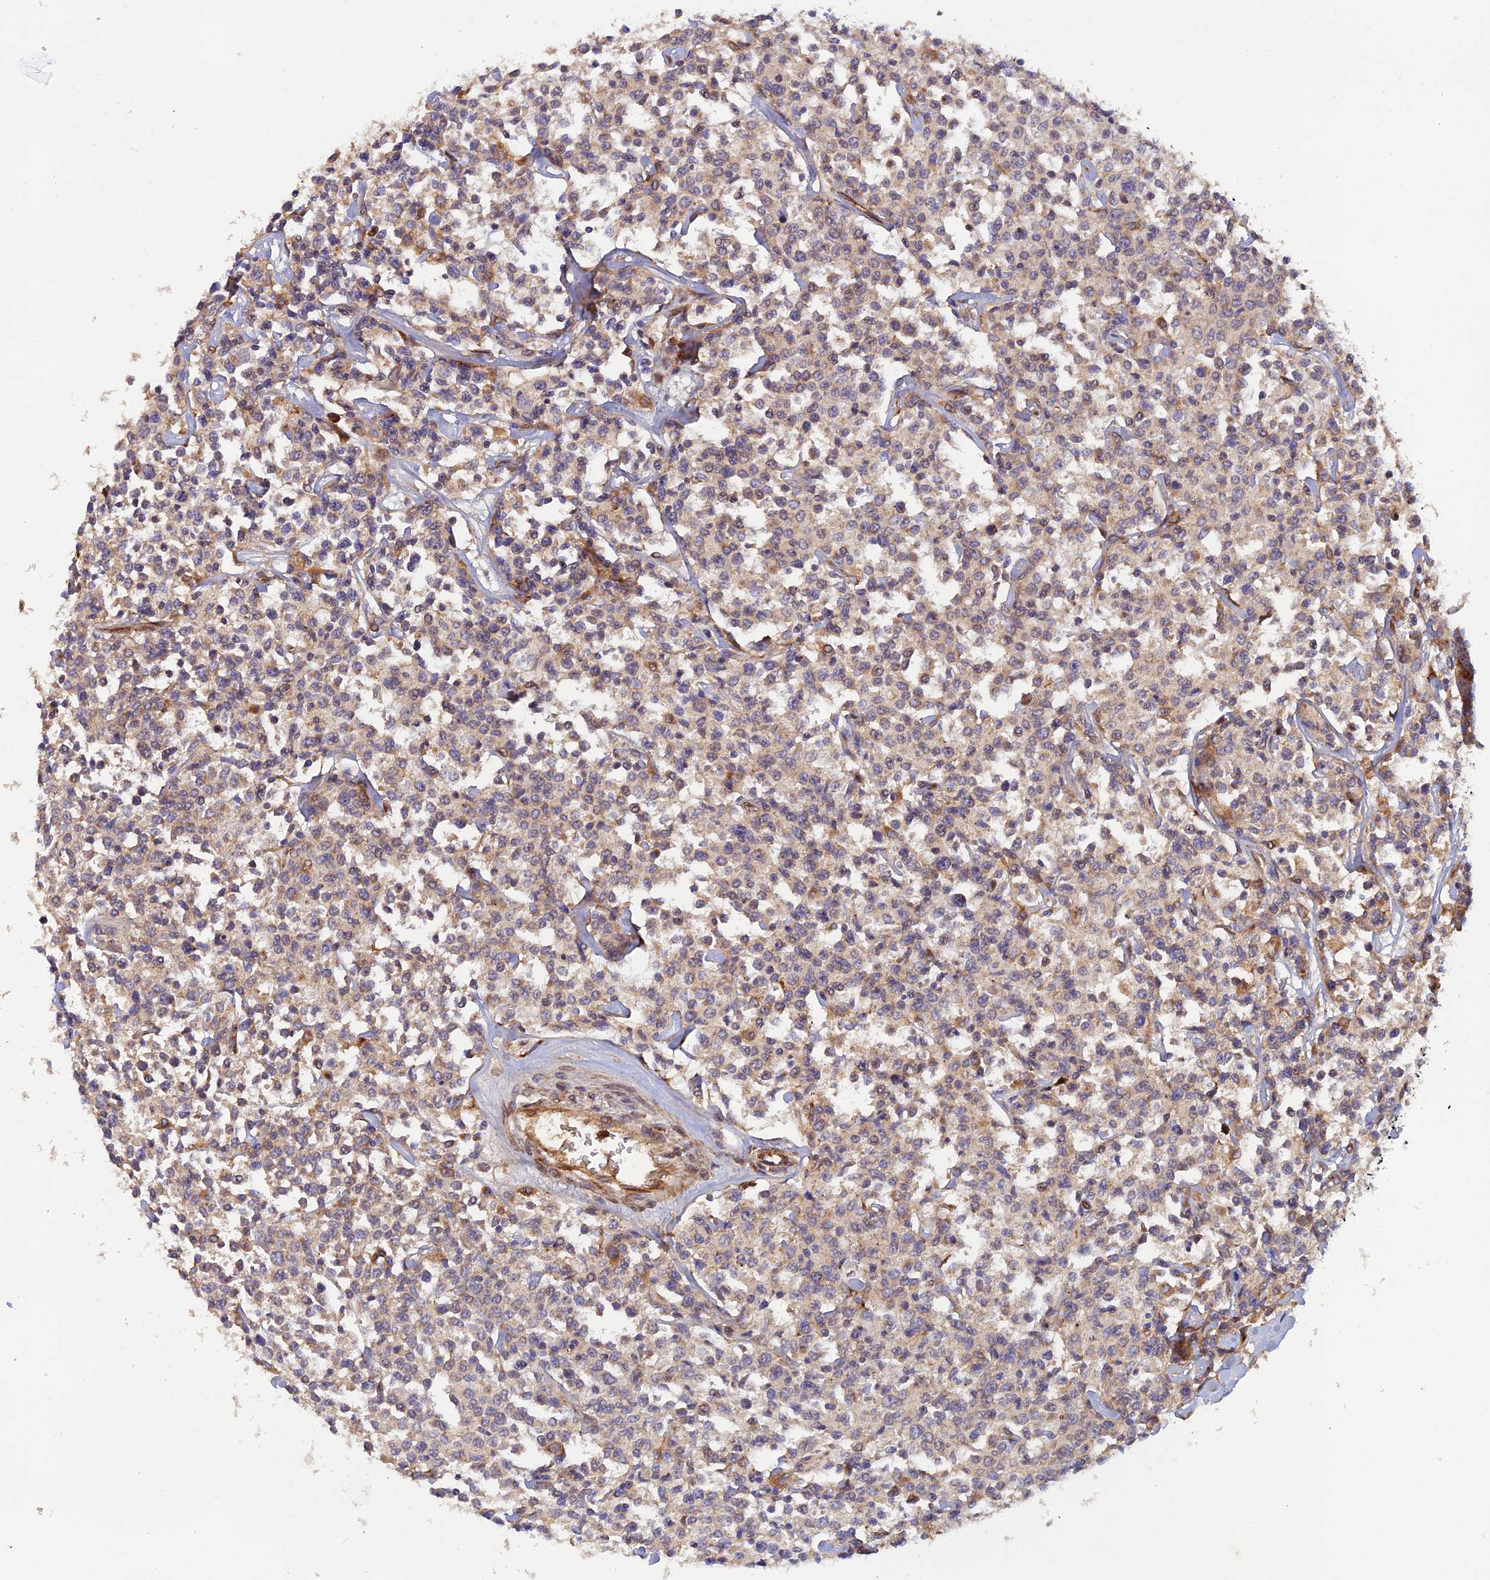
{"staining": {"intensity": "weak", "quantity": "25%-75%", "location": "cytoplasmic/membranous"}, "tissue": "lymphoma", "cell_type": "Tumor cells", "image_type": "cancer", "snomed": [{"axis": "morphology", "description": "Malignant lymphoma, non-Hodgkin's type, Low grade"}, {"axis": "topography", "description": "Small intestine"}], "caption": "Tumor cells show weak cytoplasmic/membranous staining in approximately 25%-75% of cells in lymphoma. The protein is shown in brown color, while the nuclei are stained blue.", "gene": "GMCL1", "patient": {"sex": "female", "age": 59}}